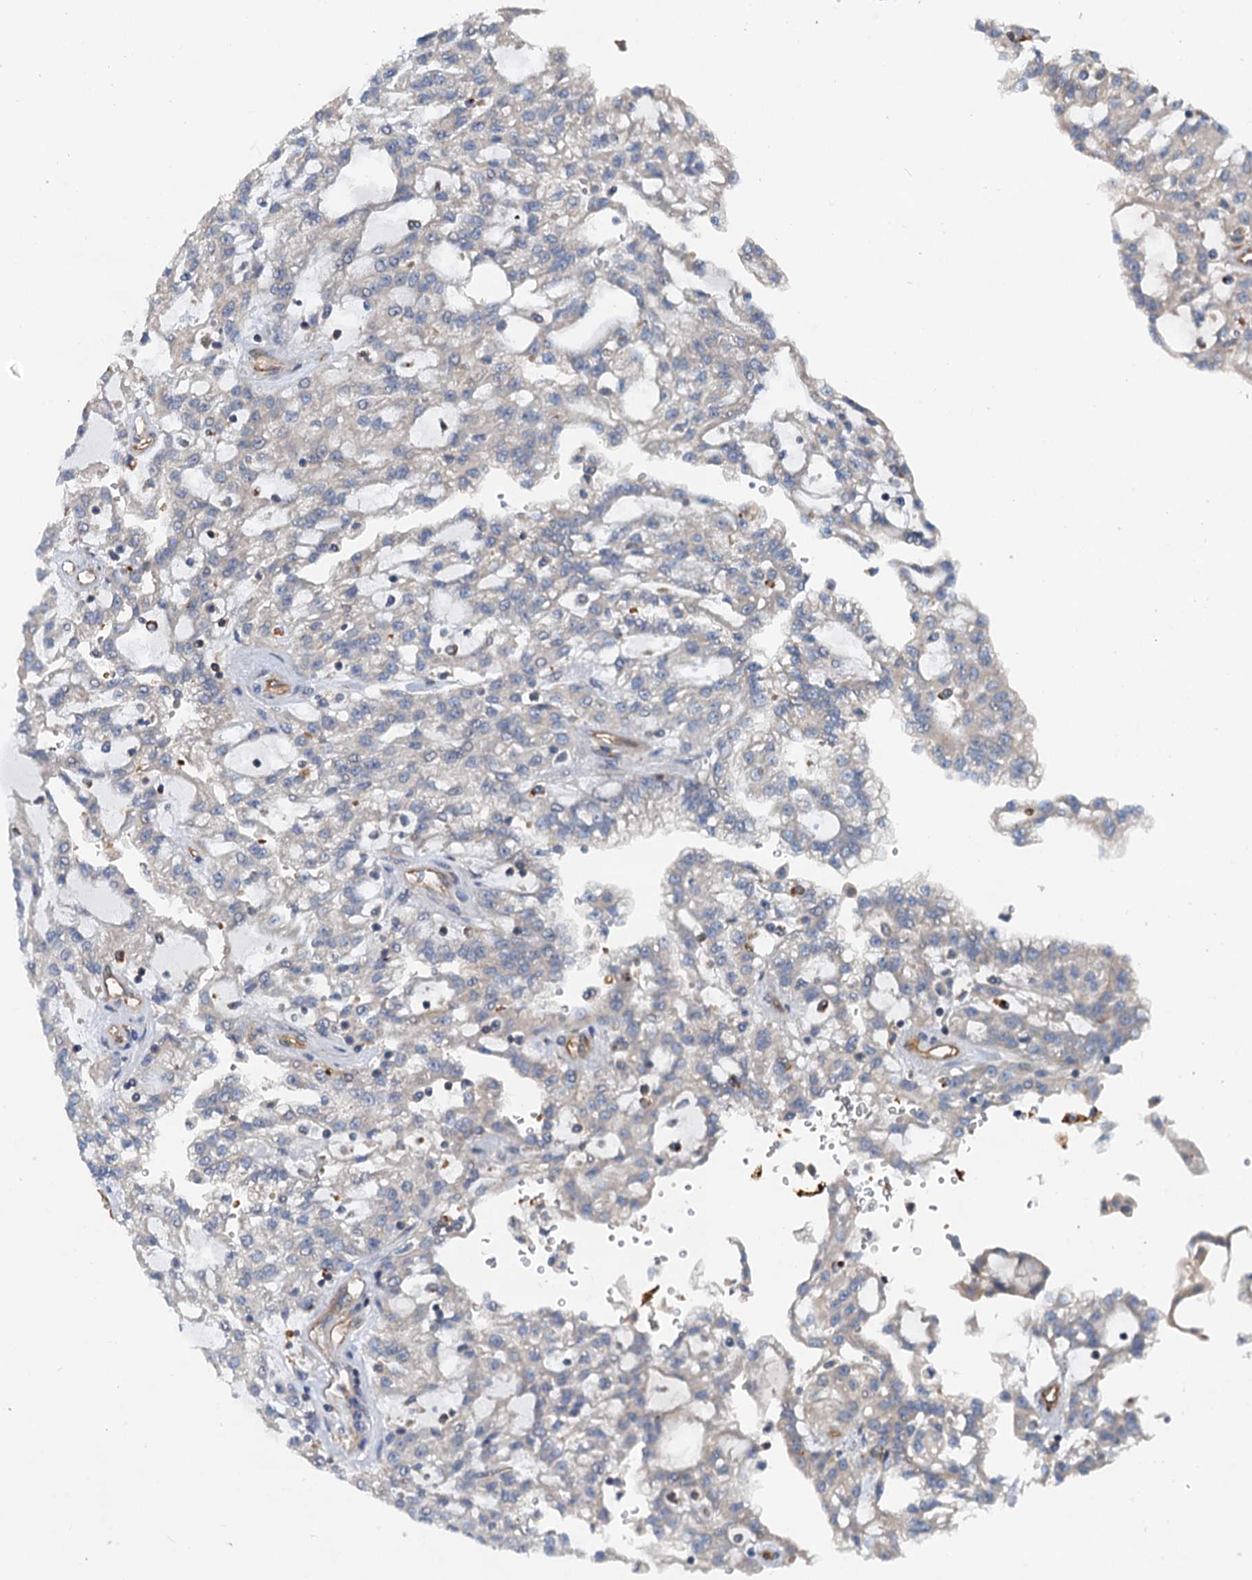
{"staining": {"intensity": "negative", "quantity": "none", "location": "none"}, "tissue": "renal cancer", "cell_type": "Tumor cells", "image_type": "cancer", "snomed": [{"axis": "morphology", "description": "Adenocarcinoma, NOS"}, {"axis": "topography", "description": "Kidney"}], "caption": "Immunohistochemical staining of human renal cancer (adenocarcinoma) shows no significant staining in tumor cells. (IHC, brightfield microscopy, high magnification).", "gene": "ROGDI", "patient": {"sex": "male", "age": 63}}